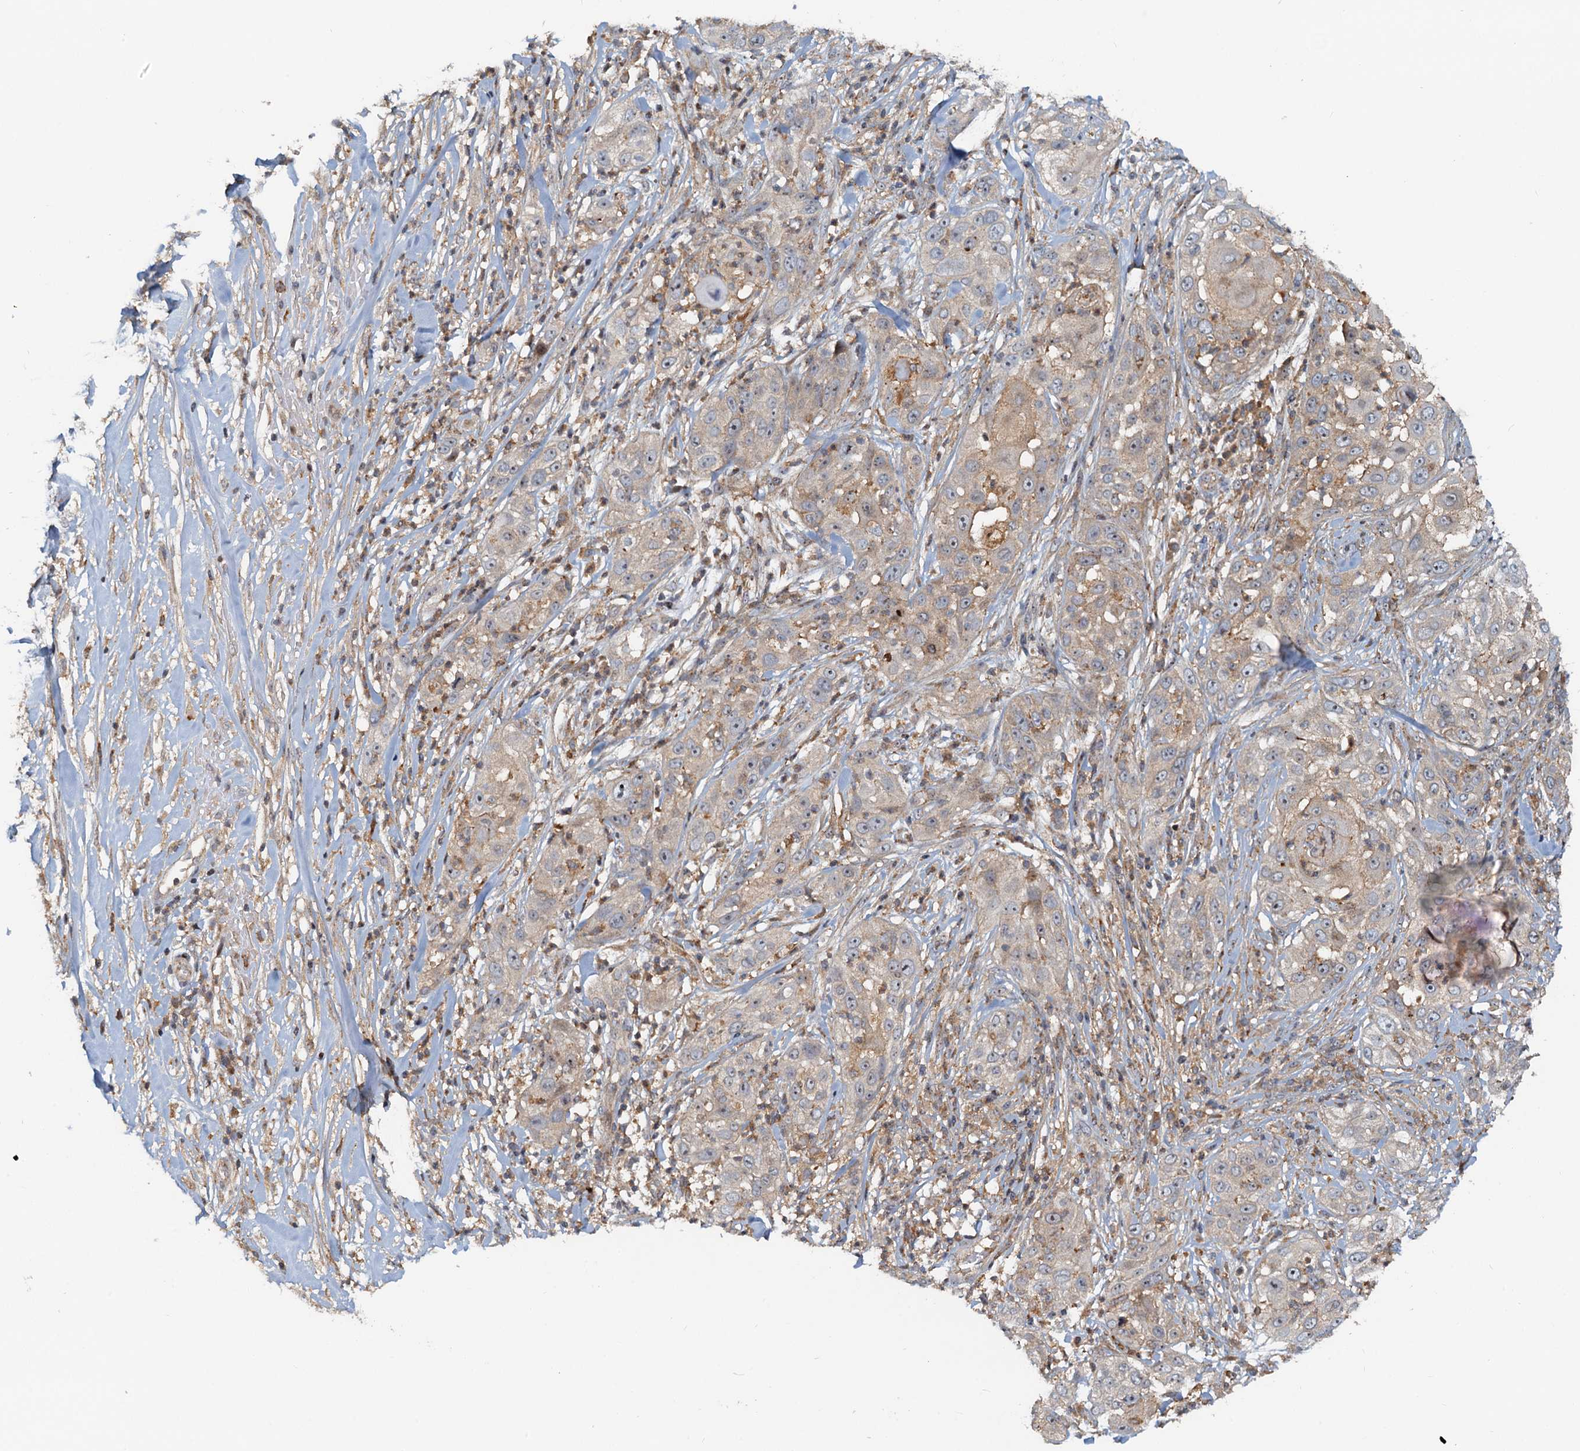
{"staining": {"intensity": "weak", "quantity": "25%-75%", "location": "cytoplasmic/membranous"}, "tissue": "skin cancer", "cell_type": "Tumor cells", "image_type": "cancer", "snomed": [{"axis": "morphology", "description": "Squamous cell carcinoma, NOS"}, {"axis": "topography", "description": "Skin"}], "caption": "Protein staining exhibits weak cytoplasmic/membranous expression in approximately 25%-75% of tumor cells in skin squamous cell carcinoma.", "gene": "TOLLIP", "patient": {"sex": "female", "age": 44}}